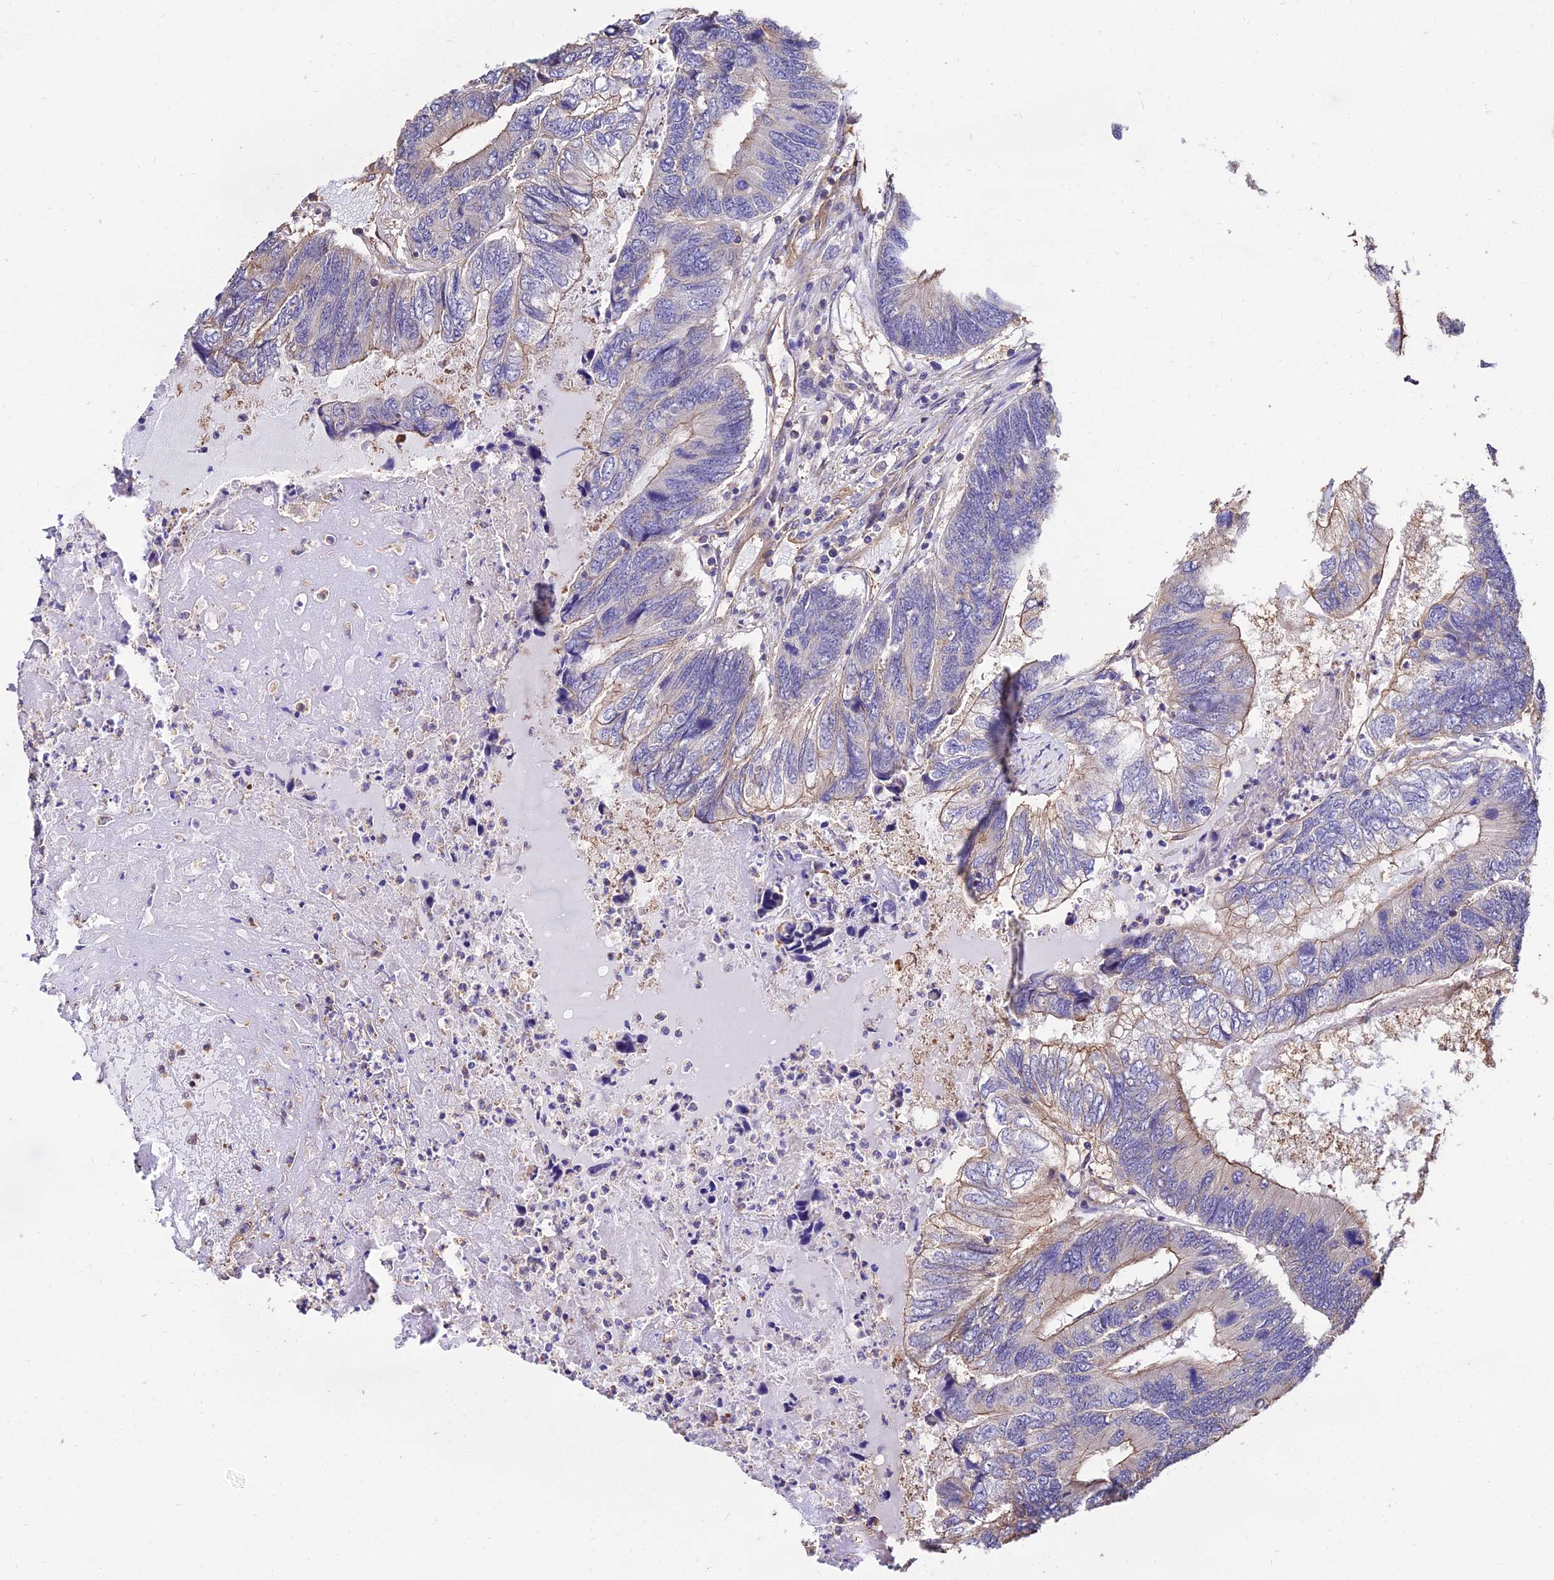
{"staining": {"intensity": "weak", "quantity": "25%-75%", "location": "cytoplasmic/membranous"}, "tissue": "colorectal cancer", "cell_type": "Tumor cells", "image_type": "cancer", "snomed": [{"axis": "morphology", "description": "Adenocarcinoma, NOS"}, {"axis": "topography", "description": "Colon"}], "caption": "Colorectal cancer stained with immunohistochemistry (IHC) demonstrates weak cytoplasmic/membranous positivity in approximately 25%-75% of tumor cells. (DAB IHC, brown staining for protein, blue staining for nuclei).", "gene": "CALM2", "patient": {"sex": "female", "age": 67}}